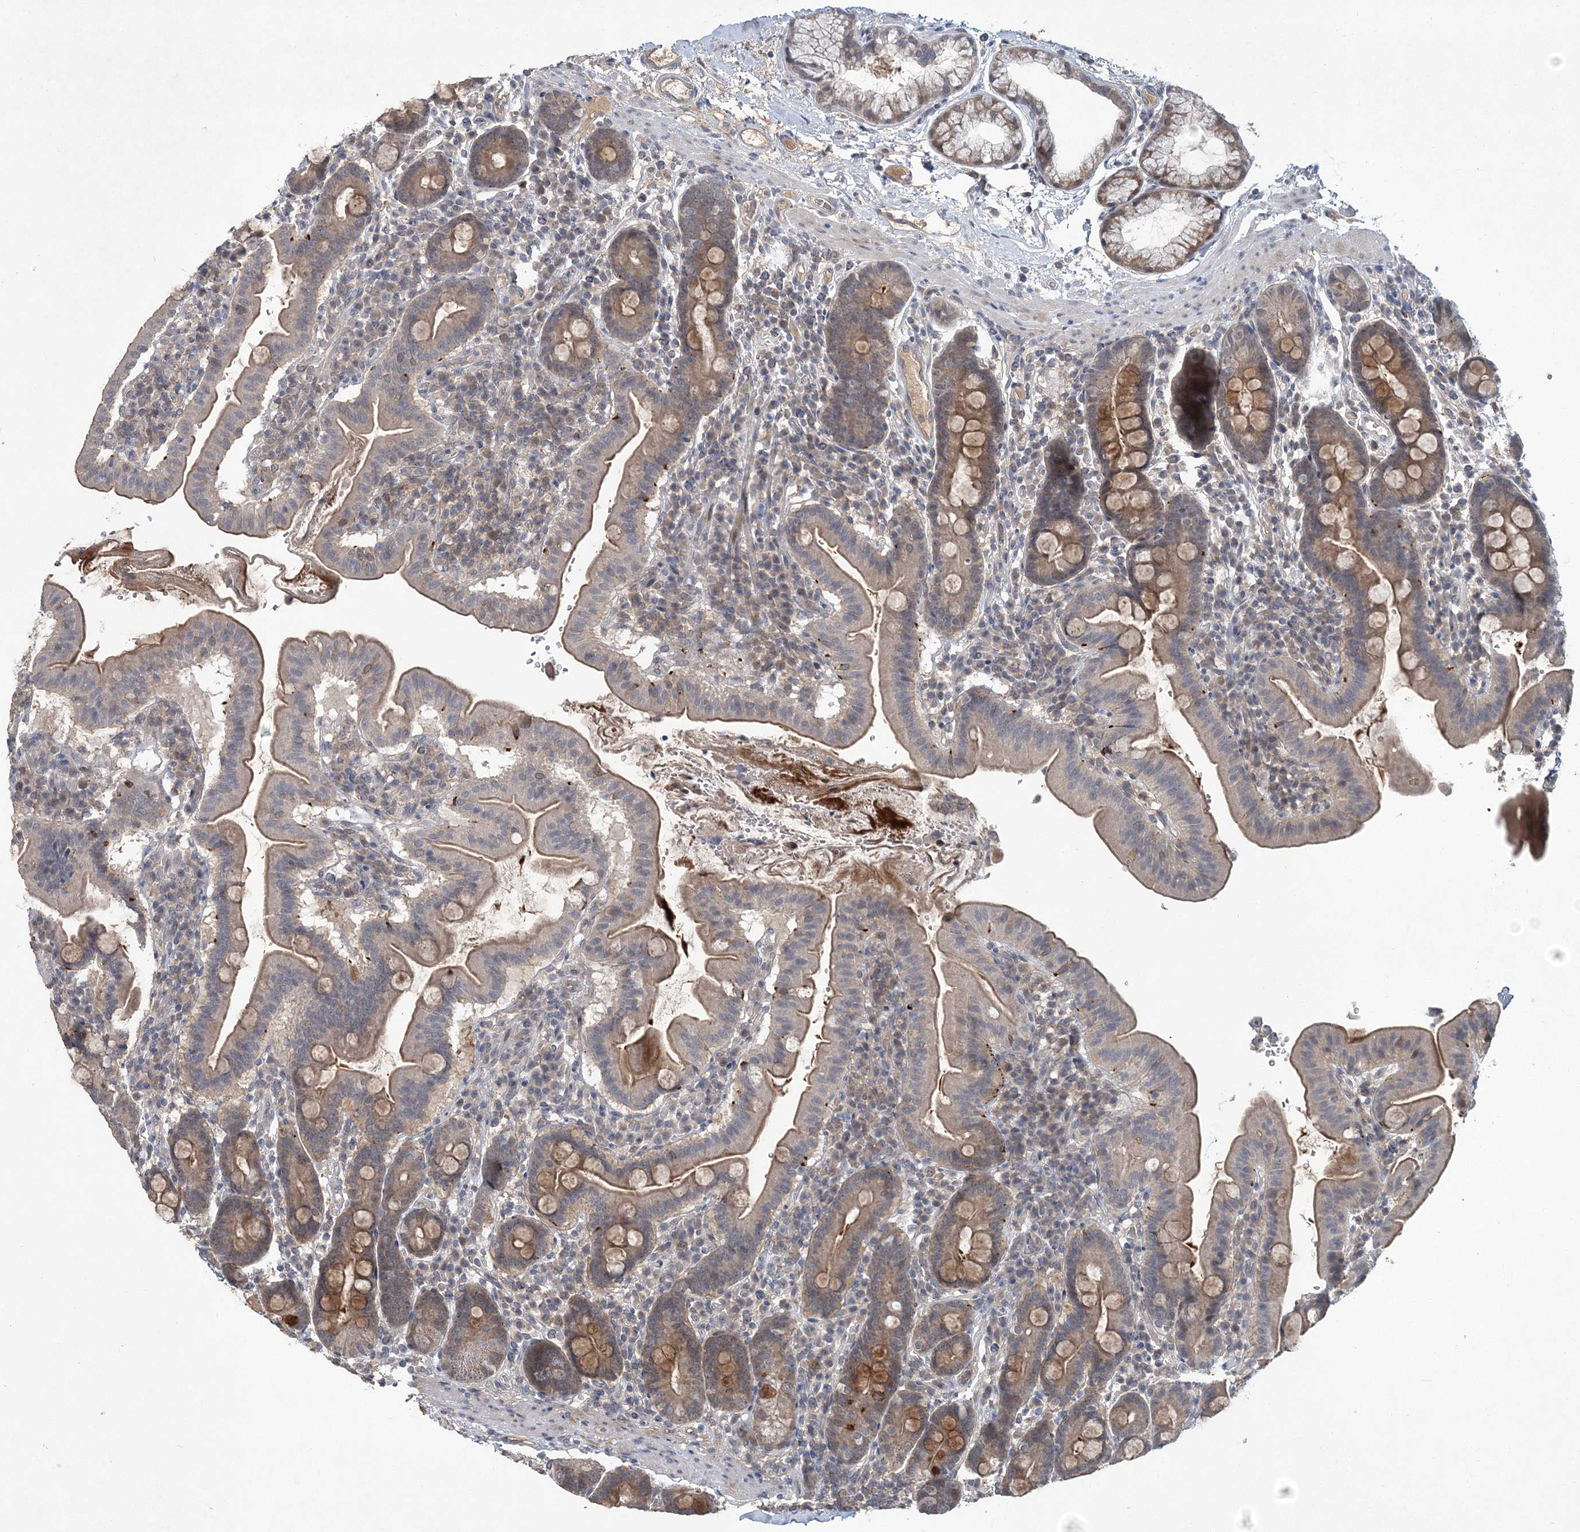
{"staining": {"intensity": "moderate", "quantity": "25%-75%", "location": "cytoplasmic/membranous"}, "tissue": "duodenum", "cell_type": "Glandular cells", "image_type": "normal", "snomed": [{"axis": "morphology", "description": "Normal tissue, NOS"}, {"axis": "morphology", "description": "Adenocarcinoma, NOS"}, {"axis": "topography", "description": "Pancreas"}, {"axis": "topography", "description": "Duodenum"}], "caption": "Immunohistochemical staining of normal duodenum demonstrates moderate cytoplasmic/membranous protein positivity in approximately 25%-75% of glandular cells. The staining is performed using DAB brown chromogen to label protein expression. The nuclei are counter-stained blue using hematoxylin.", "gene": "RNF25", "patient": {"sex": "male", "age": 50}}